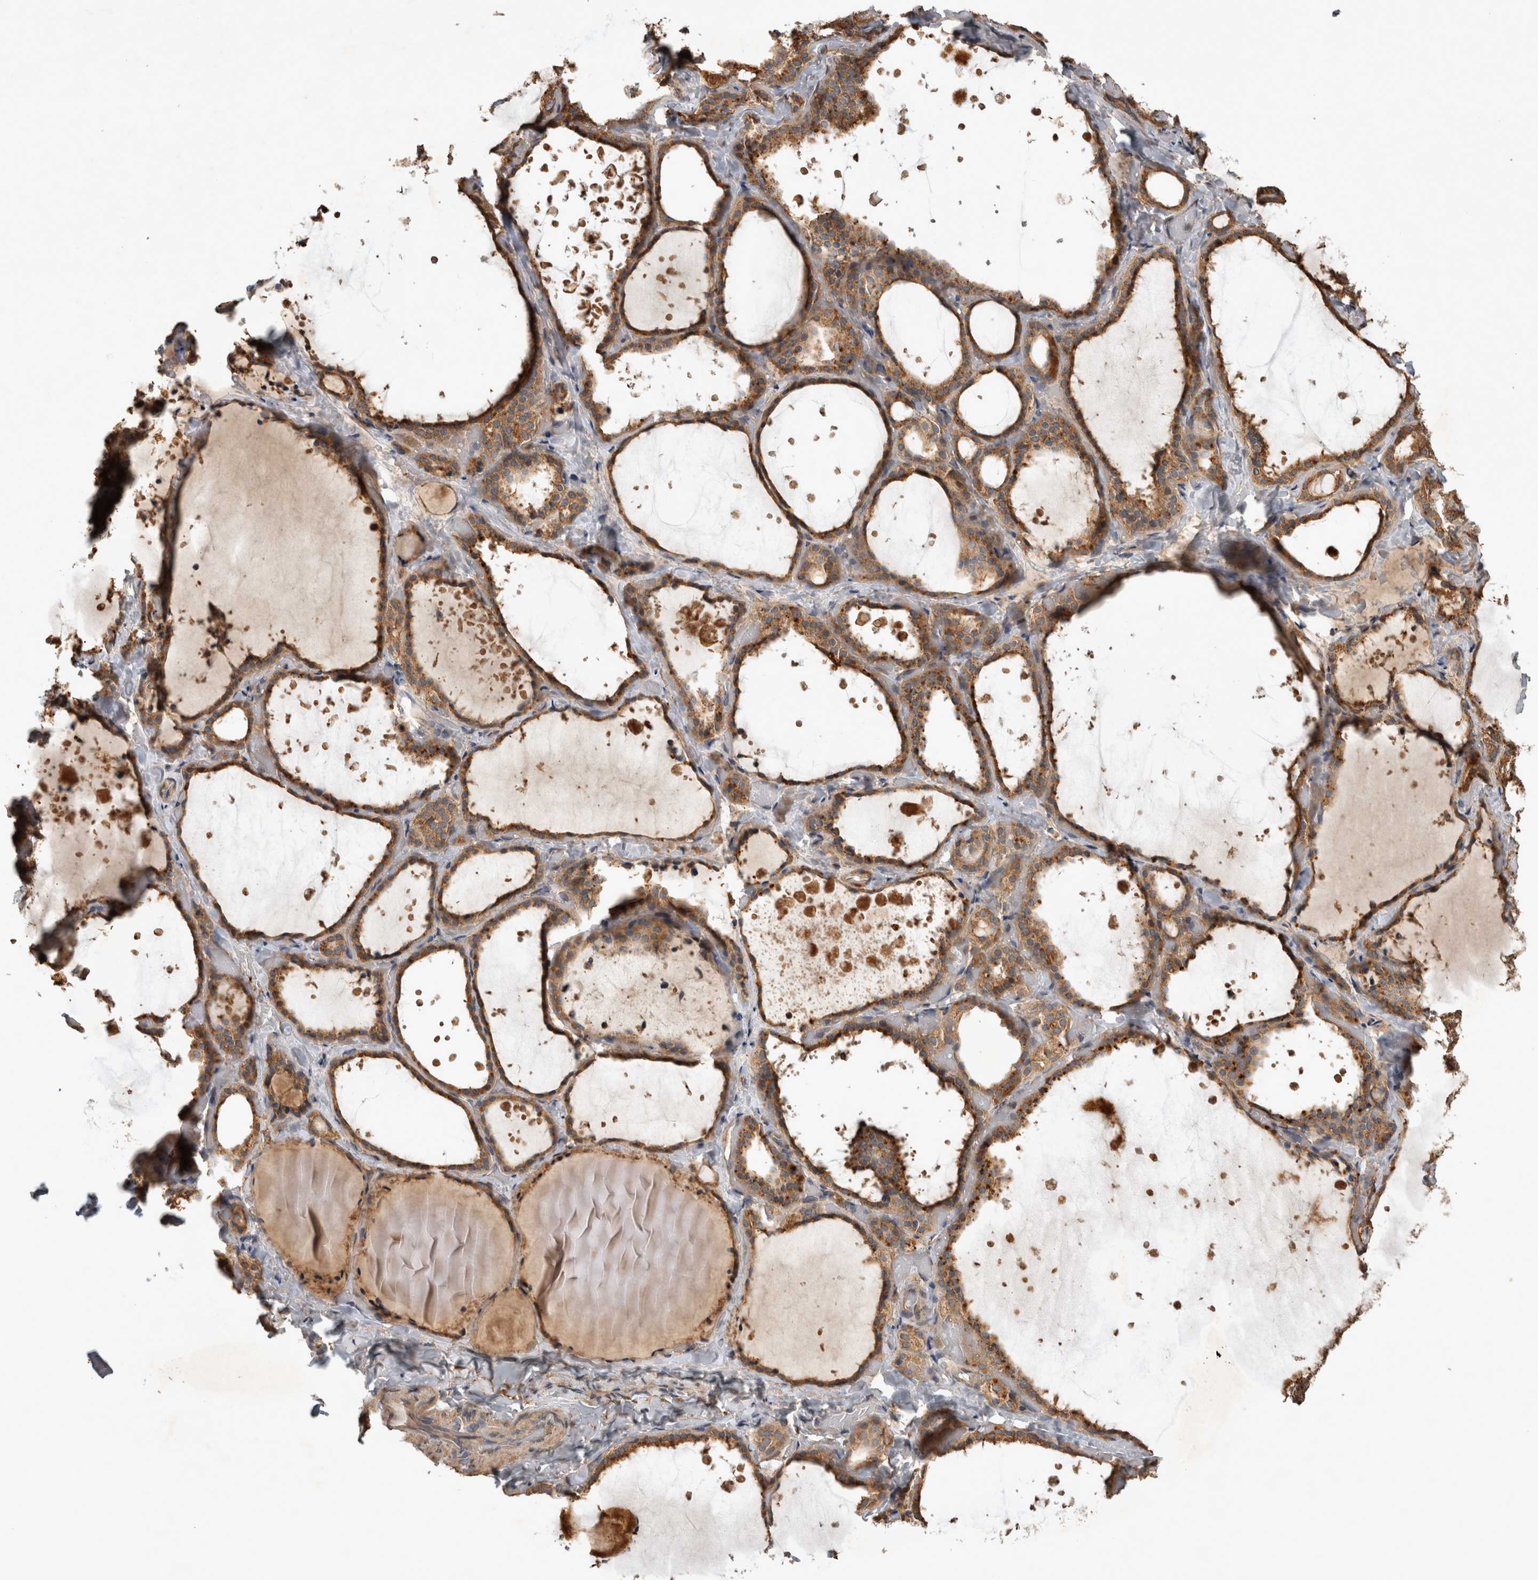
{"staining": {"intensity": "strong", "quantity": ">75%", "location": "cytoplasmic/membranous"}, "tissue": "thyroid gland", "cell_type": "Glandular cells", "image_type": "normal", "snomed": [{"axis": "morphology", "description": "Normal tissue, NOS"}, {"axis": "topography", "description": "Thyroid gland"}], "caption": "Immunohistochemistry (IHC) (DAB) staining of normal human thyroid gland demonstrates strong cytoplasmic/membranous protein staining in approximately >75% of glandular cells.", "gene": "TRMT61B", "patient": {"sex": "female", "age": 44}}